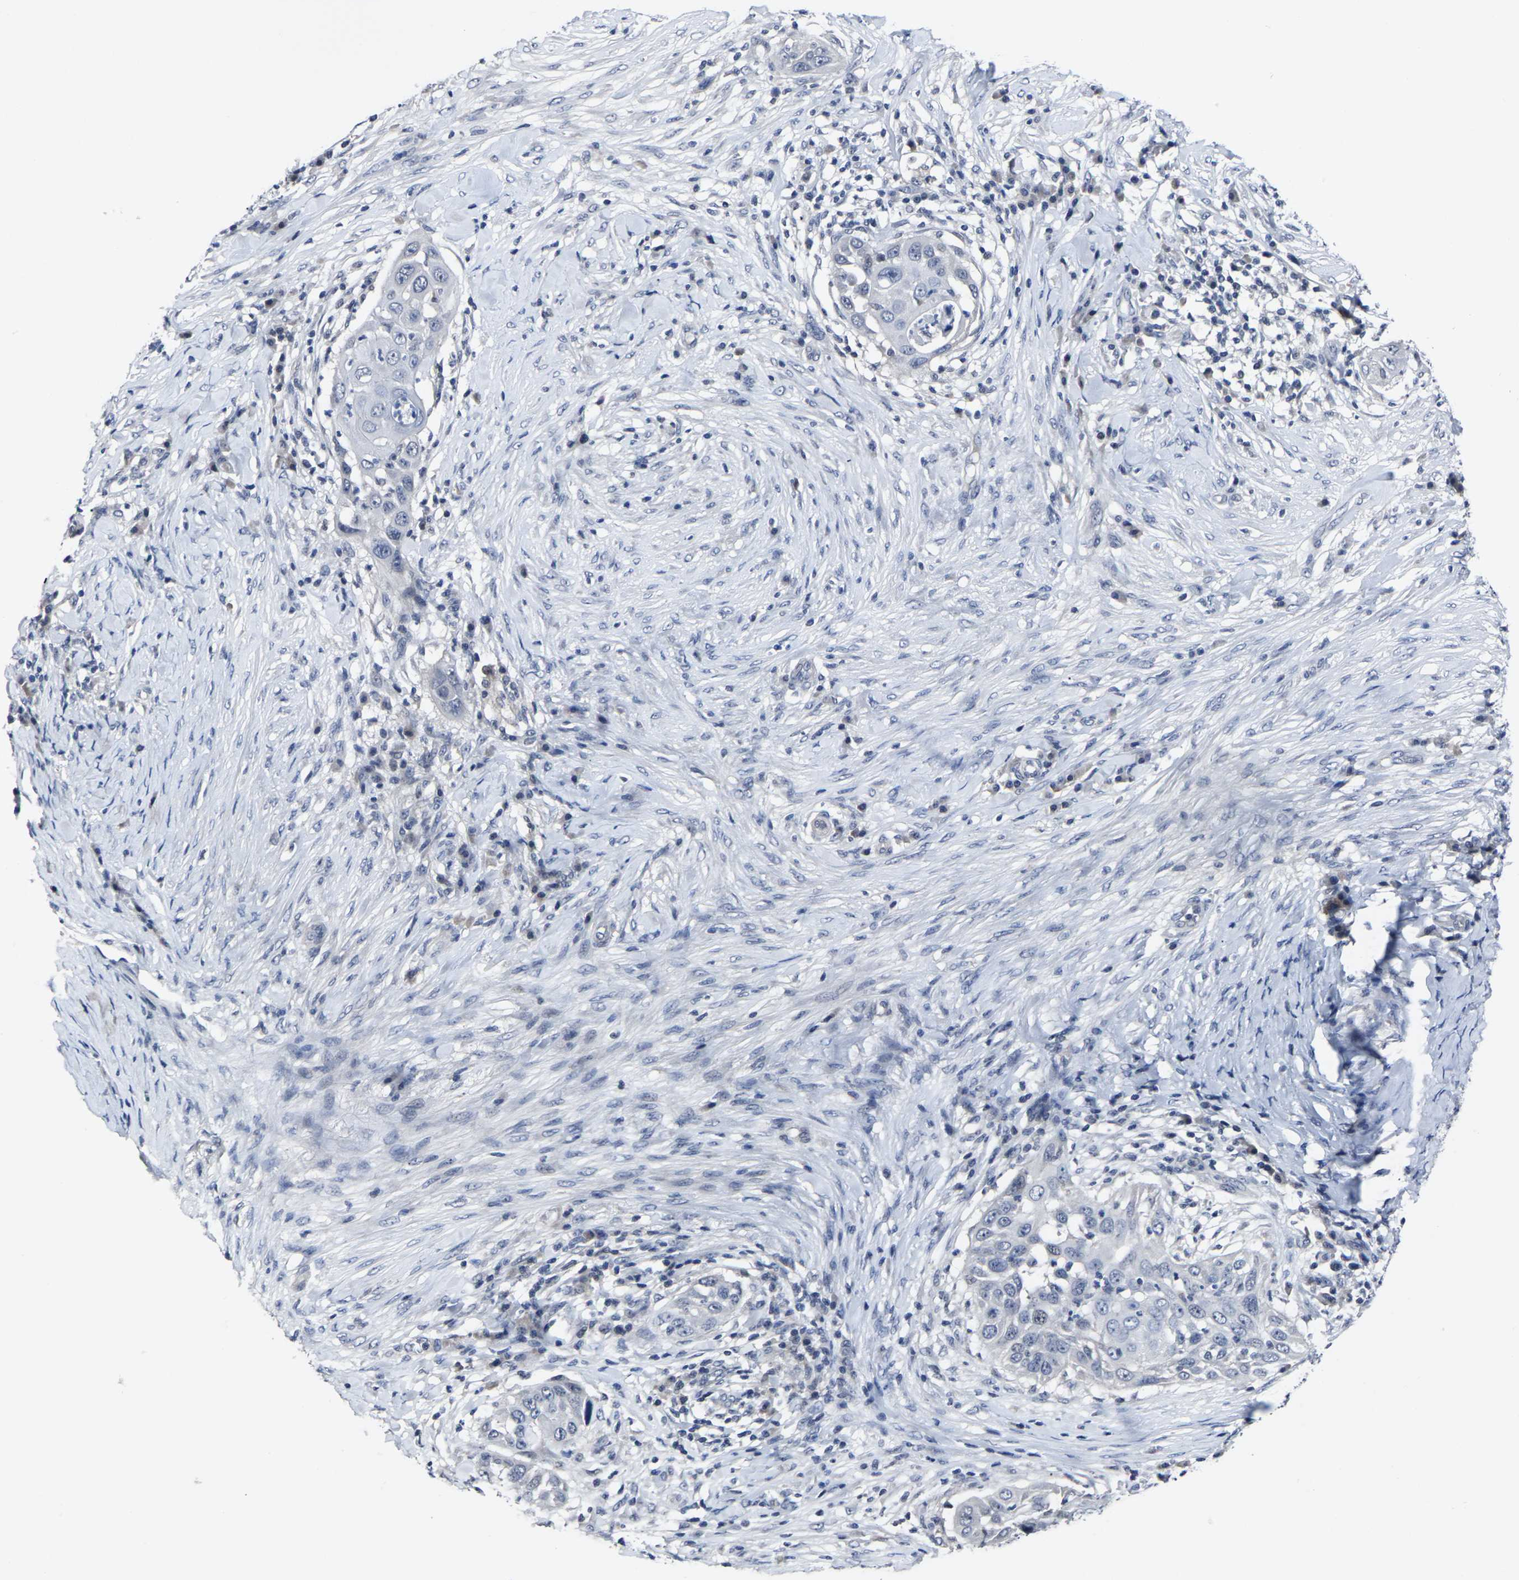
{"staining": {"intensity": "negative", "quantity": "none", "location": "none"}, "tissue": "skin cancer", "cell_type": "Tumor cells", "image_type": "cancer", "snomed": [{"axis": "morphology", "description": "Squamous cell carcinoma, NOS"}, {"axis": "topography", "description": "Skin"}], "caption": "This is an immunohistochemistry micrograph of skin cancer (squamous cell carcinoma). There is no expression in tumor cells.", "gene": "MSANTD4", "patient": {"sex": "female", "age": 44}}